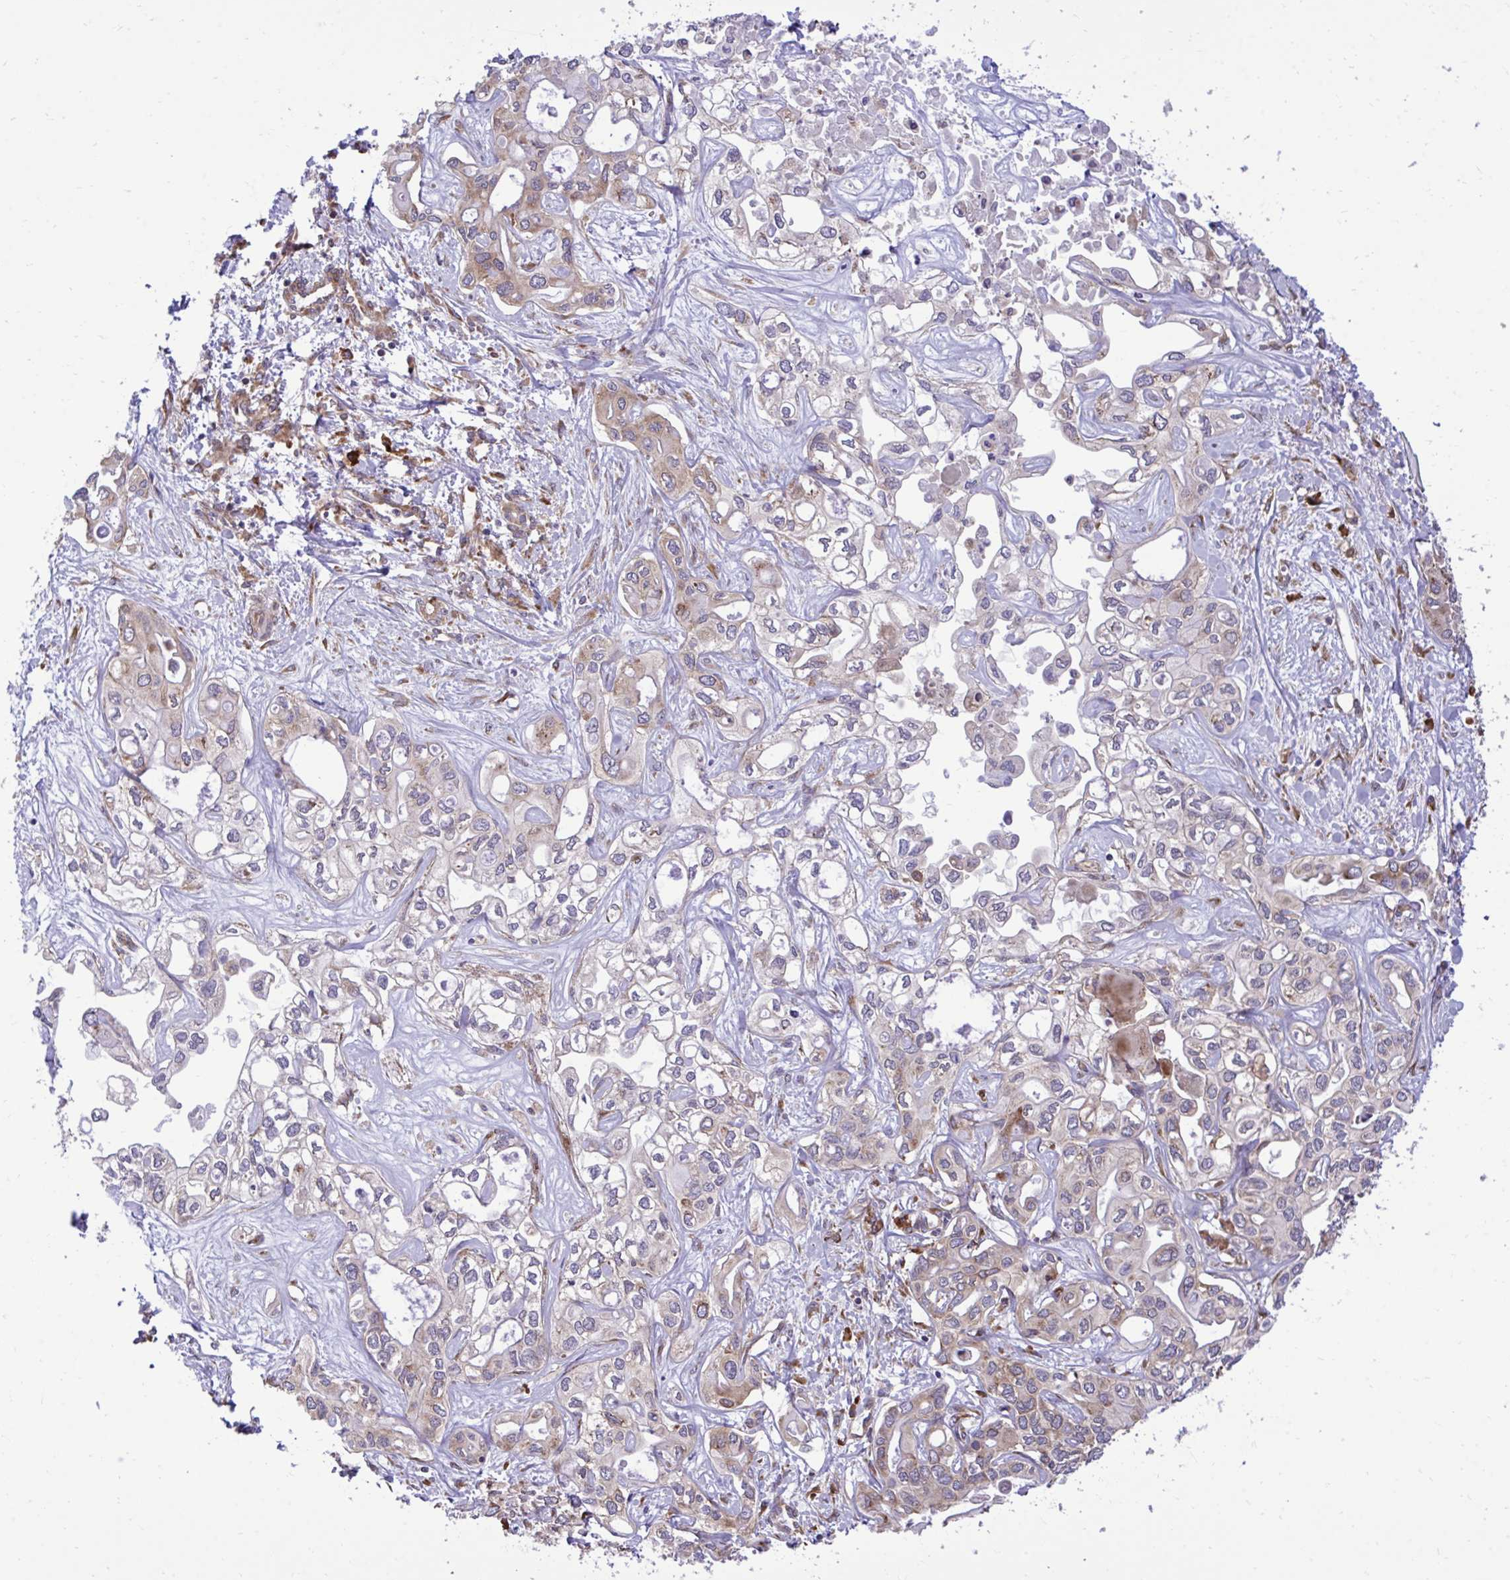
{"staining": {"intensity": "weak", "quantity": "<25%", "location": "cytoplasmic/membranous"}, "tissue": "liver cancer", "cell_type": "Tumor cells", "image_type": "cancer", "snomed": [{"axis": "morphology", "description": "Cholangiocarcinoma"}, {"axis": "topography", "description": "Liver"}], "caption": "The image demonstrates no significant staining in tumor cells of liver cholangiocarcinoma. (DAB (3,3'-diaminobenzidine) IHC with hematoxylin counter stain).", "gene": "RPS15", "patient": {"sex": "female", "age": 64}}